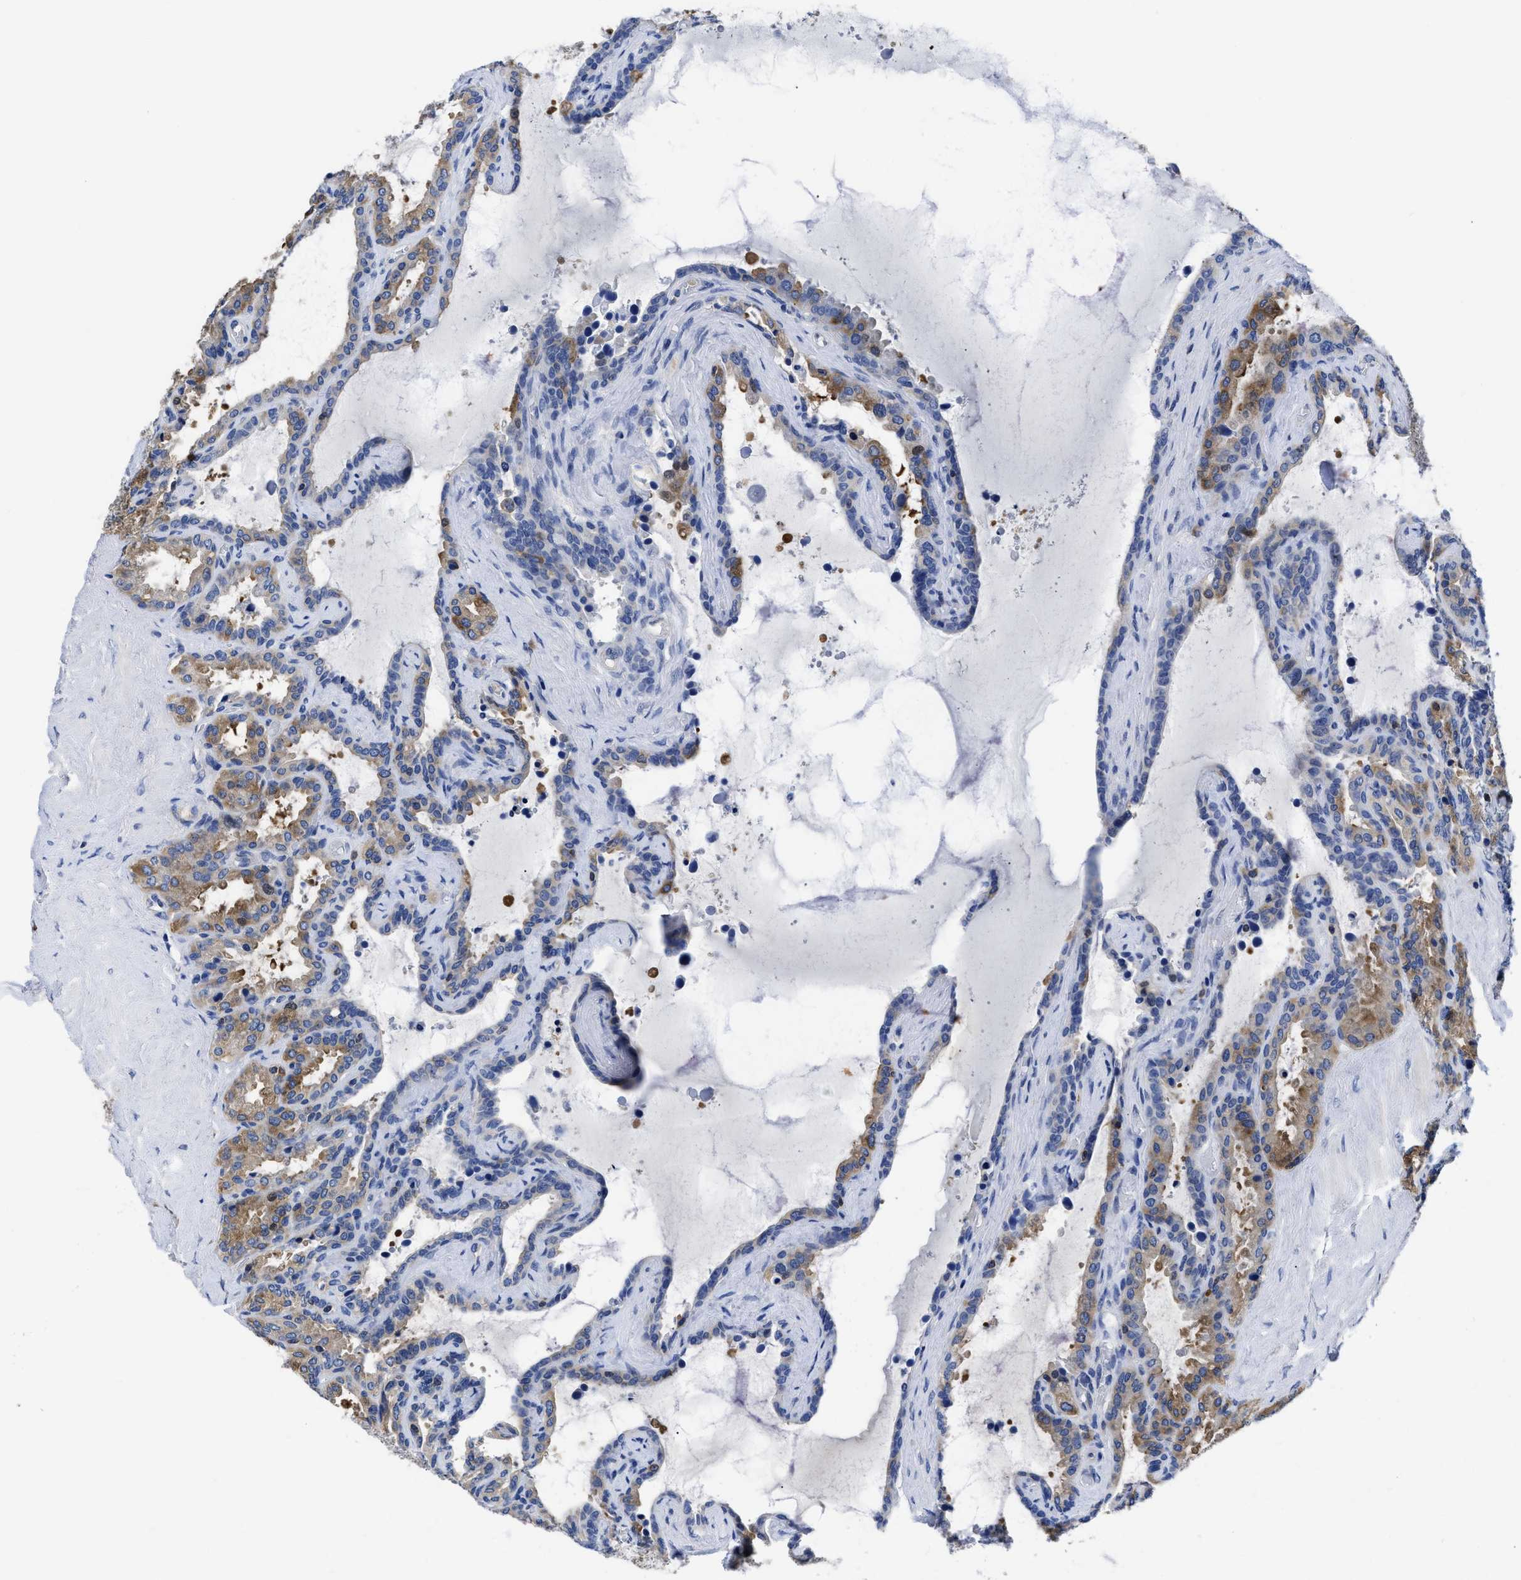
{"staining": {"intensity": "moderate", "quantity": ">75%", "location": "cytoplasmic/membranous"}, "tissue": "seminal vesicle", "cell_type": "Glandular cells", "image_type": "normal", "snomed": [{"axis": "morphology", "description": "Normal tissue, NOS"}, {"axis": "topography", "description": "Seminal veicle"}], "caption": "Approximately >75% of glandular cells in normal seminal vesicle reveal moderate cytoplasmic/membranous protein staining as visualized by brown immunohistochemical staining.", "gene": "YARS1", "patient": {"sex": "male", "age": 46}}